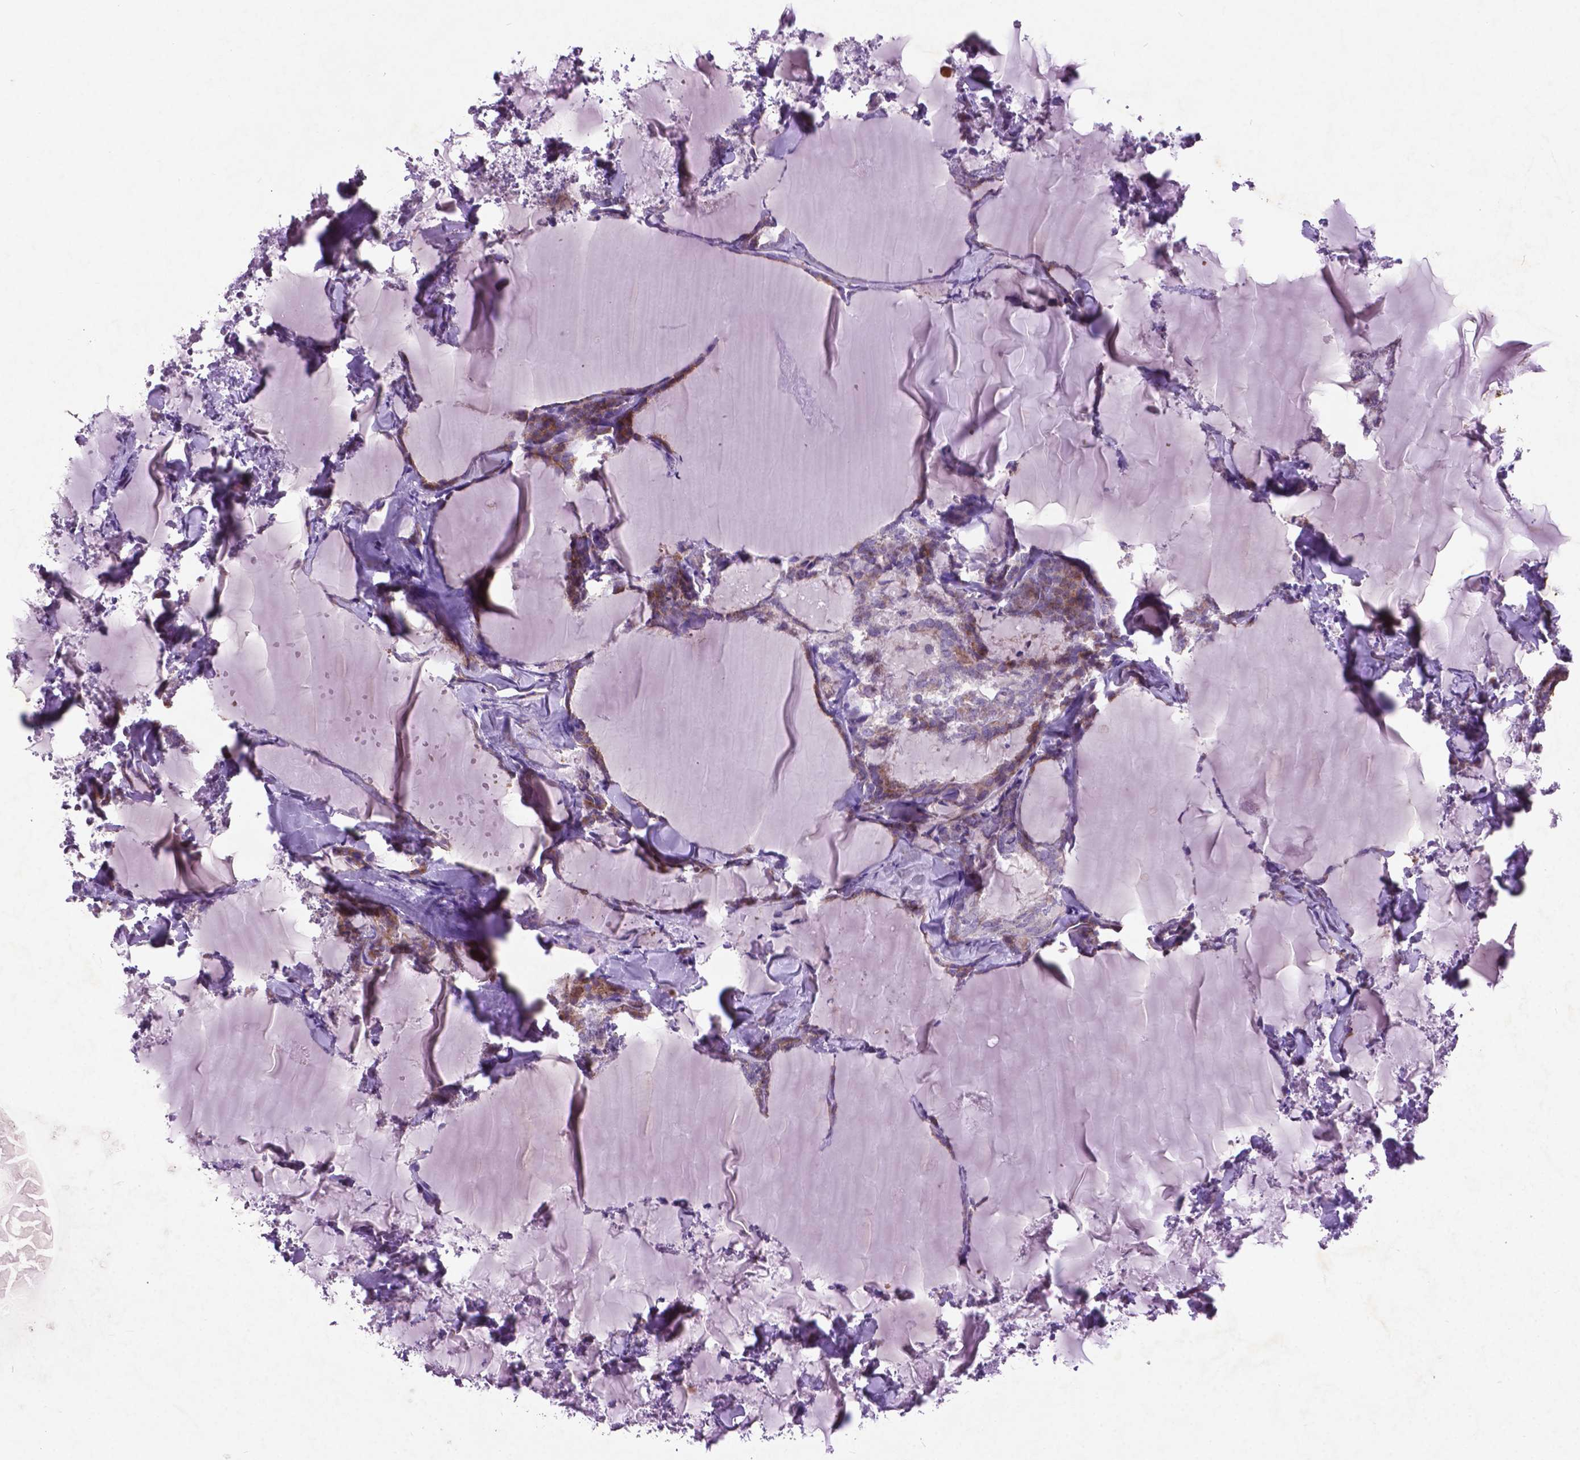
{"staining": {"intensity": "weak", "quantity": ">75%", "location": "cytoplasmic/membranous"}, "tissue": "thyroid cancer", "cell_type": "Tumor cells", "image_type": "cancer", "snomed": [{"axis": "morphology", "description": "Papillary adenocarcinoma, NOS"}, {"axis": "topography", "description": "Thyroid gland"}], "caption": "Immunohistochemical staining of papillary adenocarcinoma (thyroid) shows low levels of weak cytoplasmic/membranous protein staining in about >75% of tumor cells.", "gene": "ATG4D", "patient": {"sex": "male", "age": 30}}